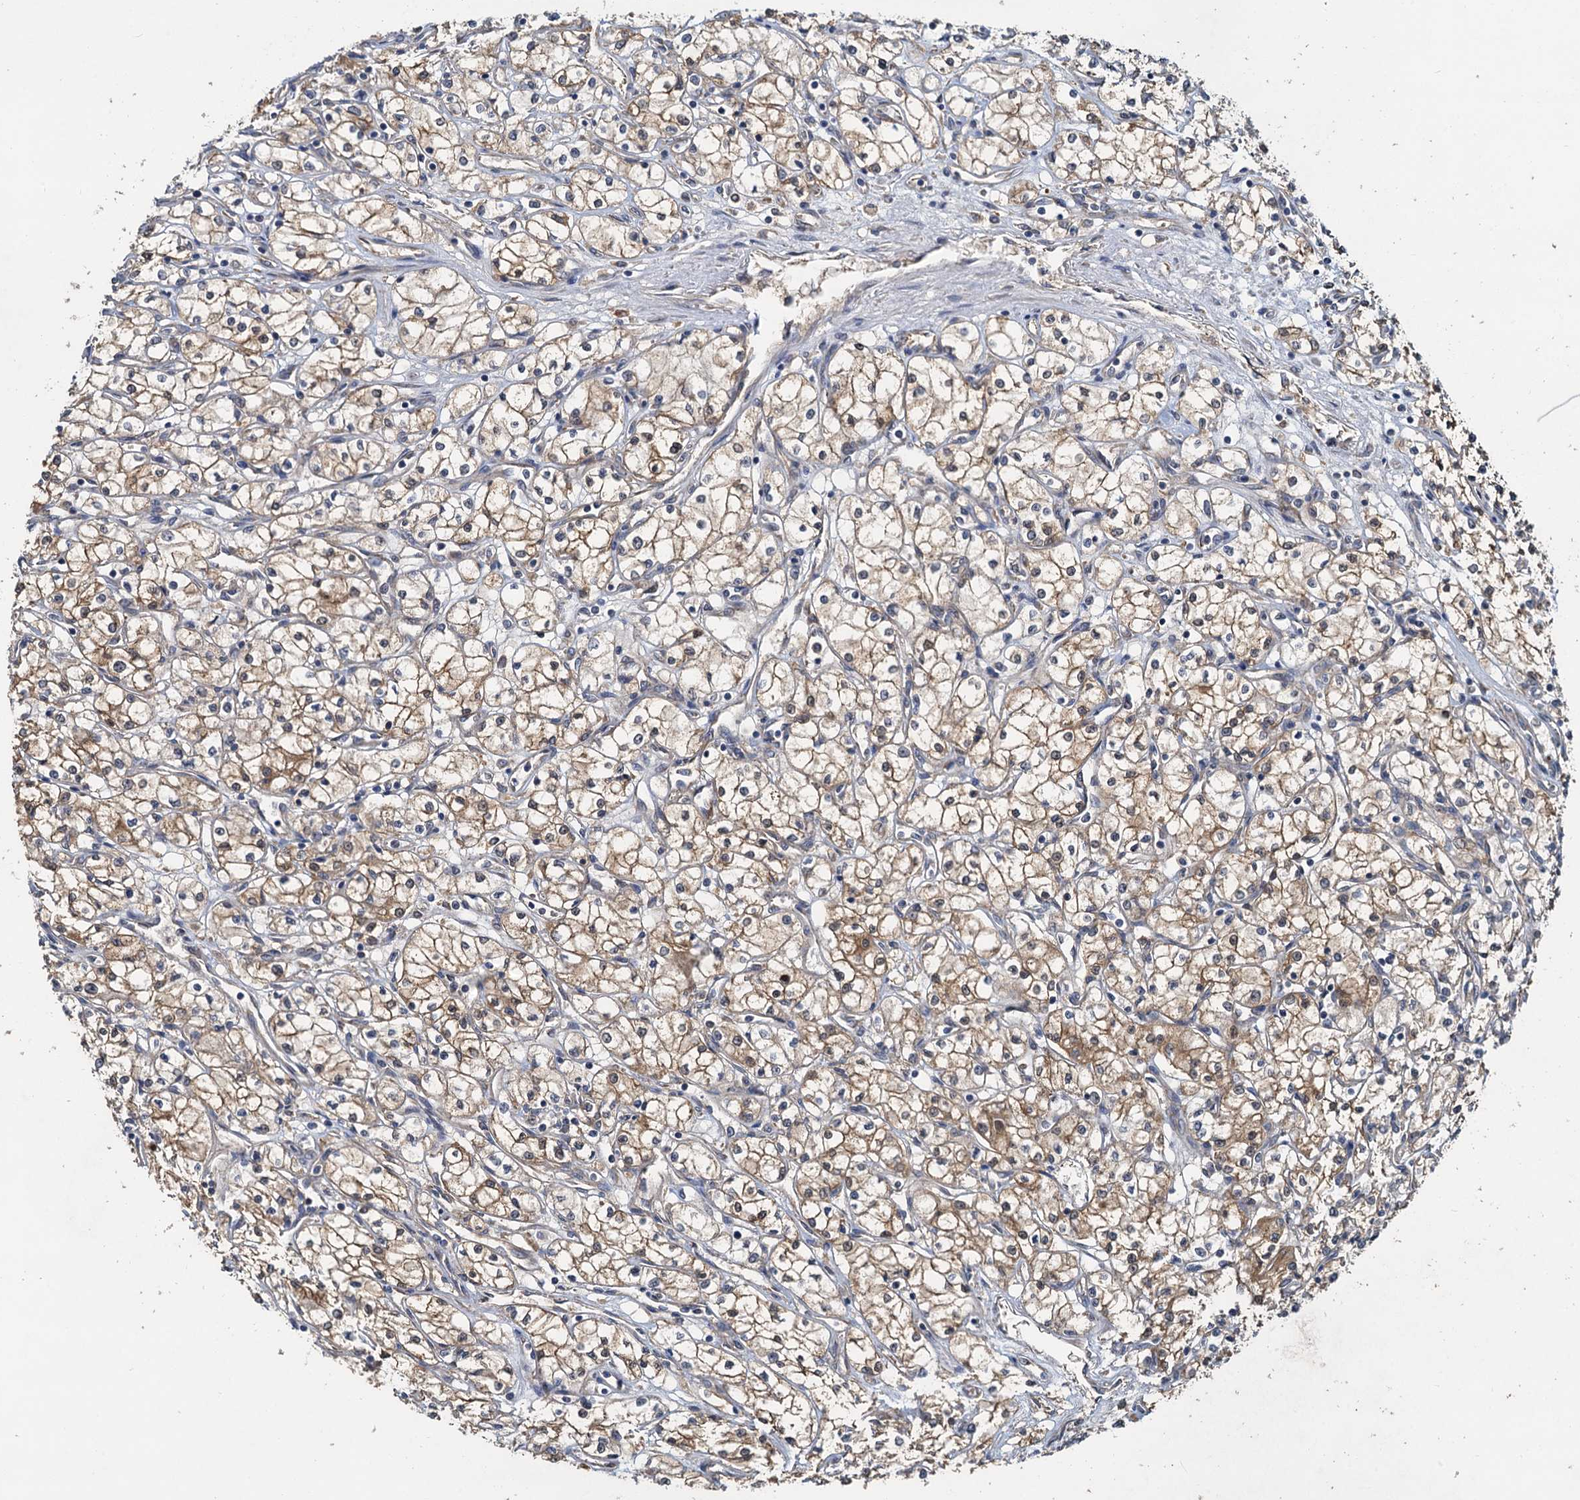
{"staining": {"intensity": "moderate", "quantity": ">75%", "location": "cytoplasmic/membranous"}, "tissue": "renal cancer", "cell_type": "Tumor cells", "image_type": "cancer", "snomed": [{"axis": "morphology", "description": "Adenocarcinoma, NOS"}, {"axis": "topography", "description": "Kidney"}], "caption": "The immunohistochemical stain labels moderate cytoplasmic/membranous positivity in tumor cells of renal adenocarcinoma tissue. (DAB (3,3'-diaminobenzidine) IHC with brightfield microscopy, high magnification).", "gene": "HYI", "patient": {"sex": "male", "age": 59}}